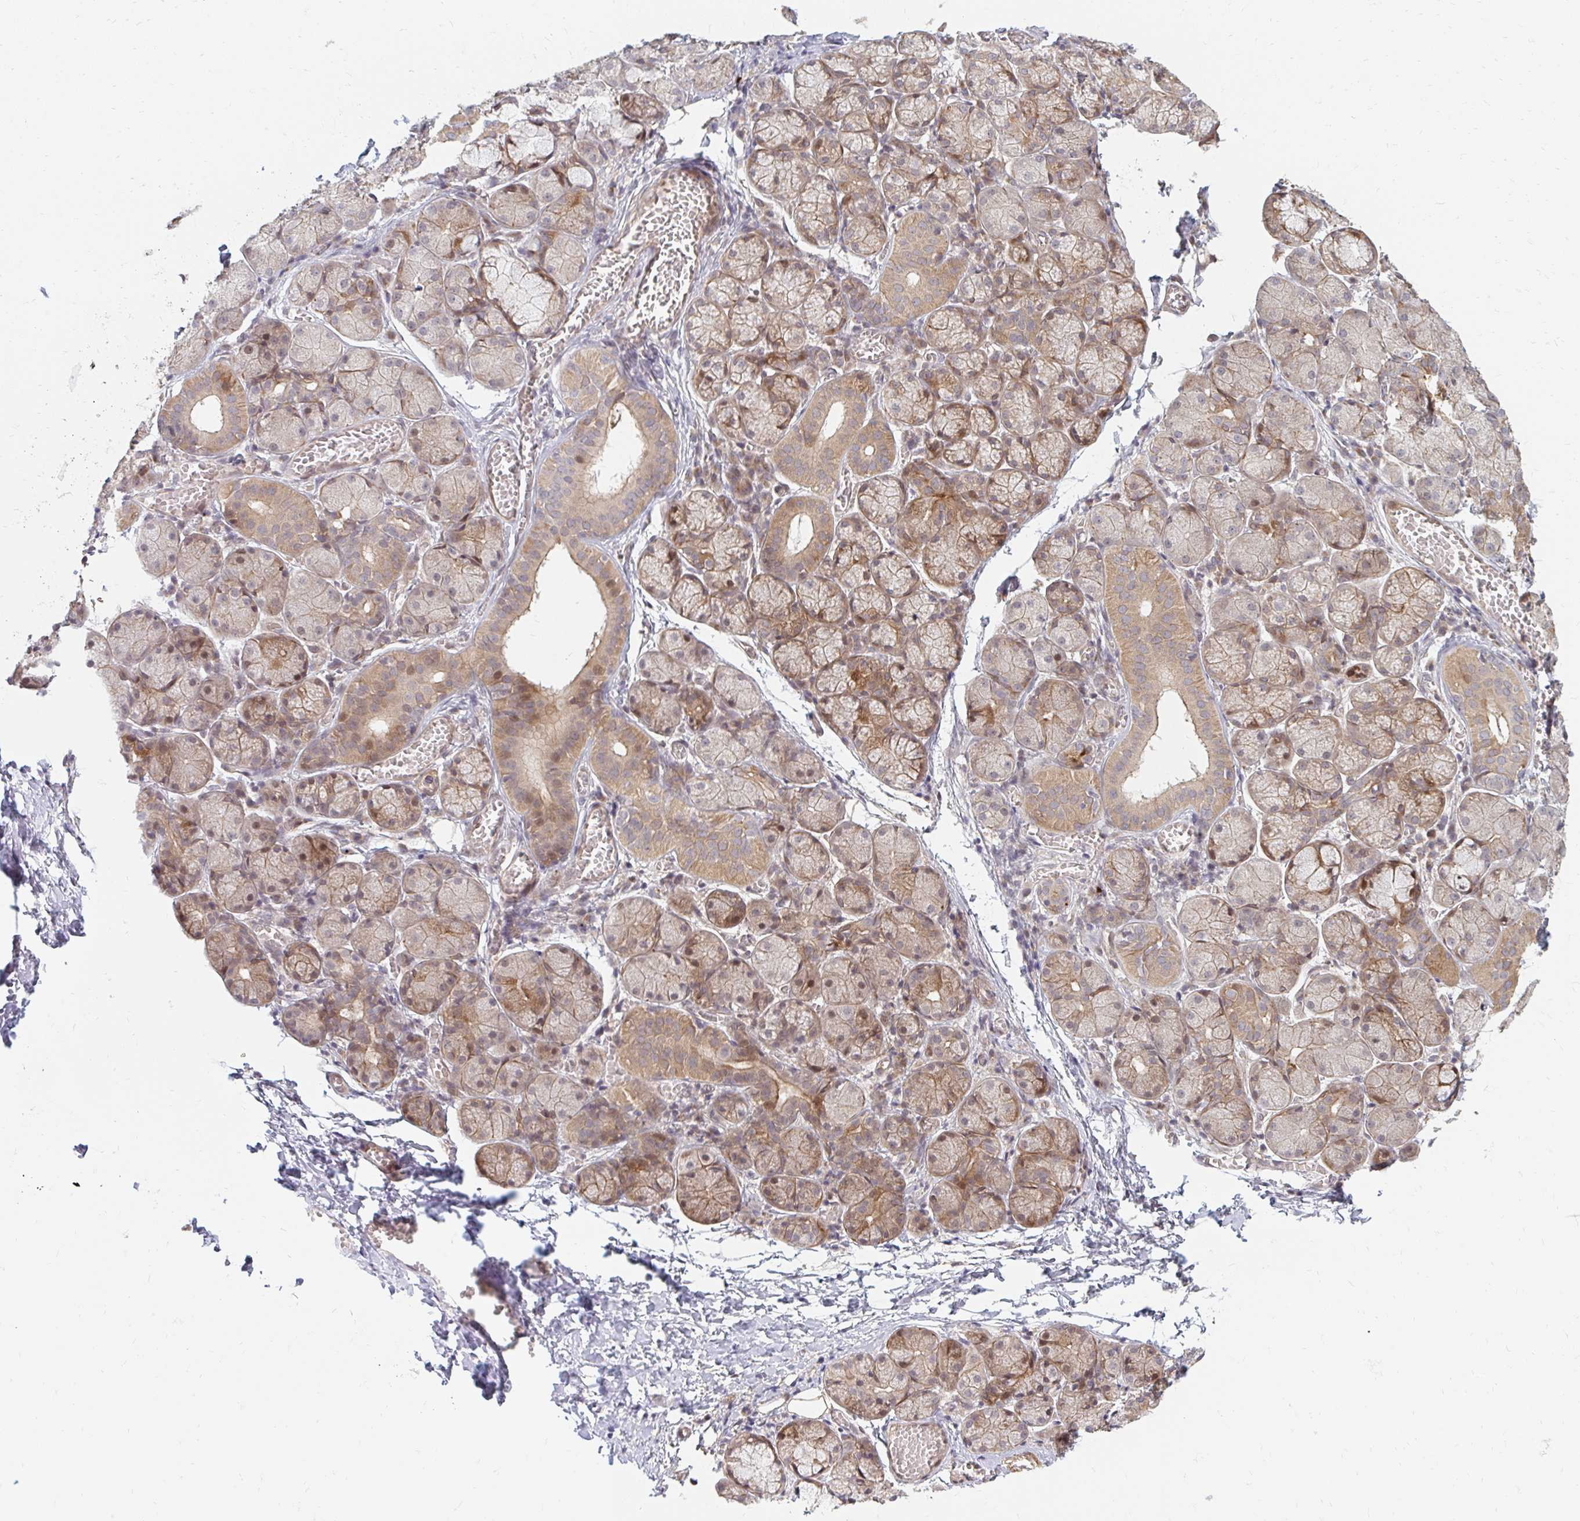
{"staining": {"intensity": "moderate", "quantity": ">75%", "location": "cytoplasmic/membranous"}, "tissue": "salivary gland", "cell_type": "Glandular cells", "image_type": "normal", "snomed": [{"axis": "morphology", "description": "Normal tissue, NOS"}, {"axis": "topography", "description": "Salivary gland"}], "caption": "Immunohistochemical staining of unremarkable salivary gland reveals medium levels of moderate cytoplasmic/membranous positivity in about >75% of glandular cells. (DAB IHC, brown staining for protein, blue staining for nuclei).", "gene": "ZNF285", "patient": {"sex": "female", "age": 24}}